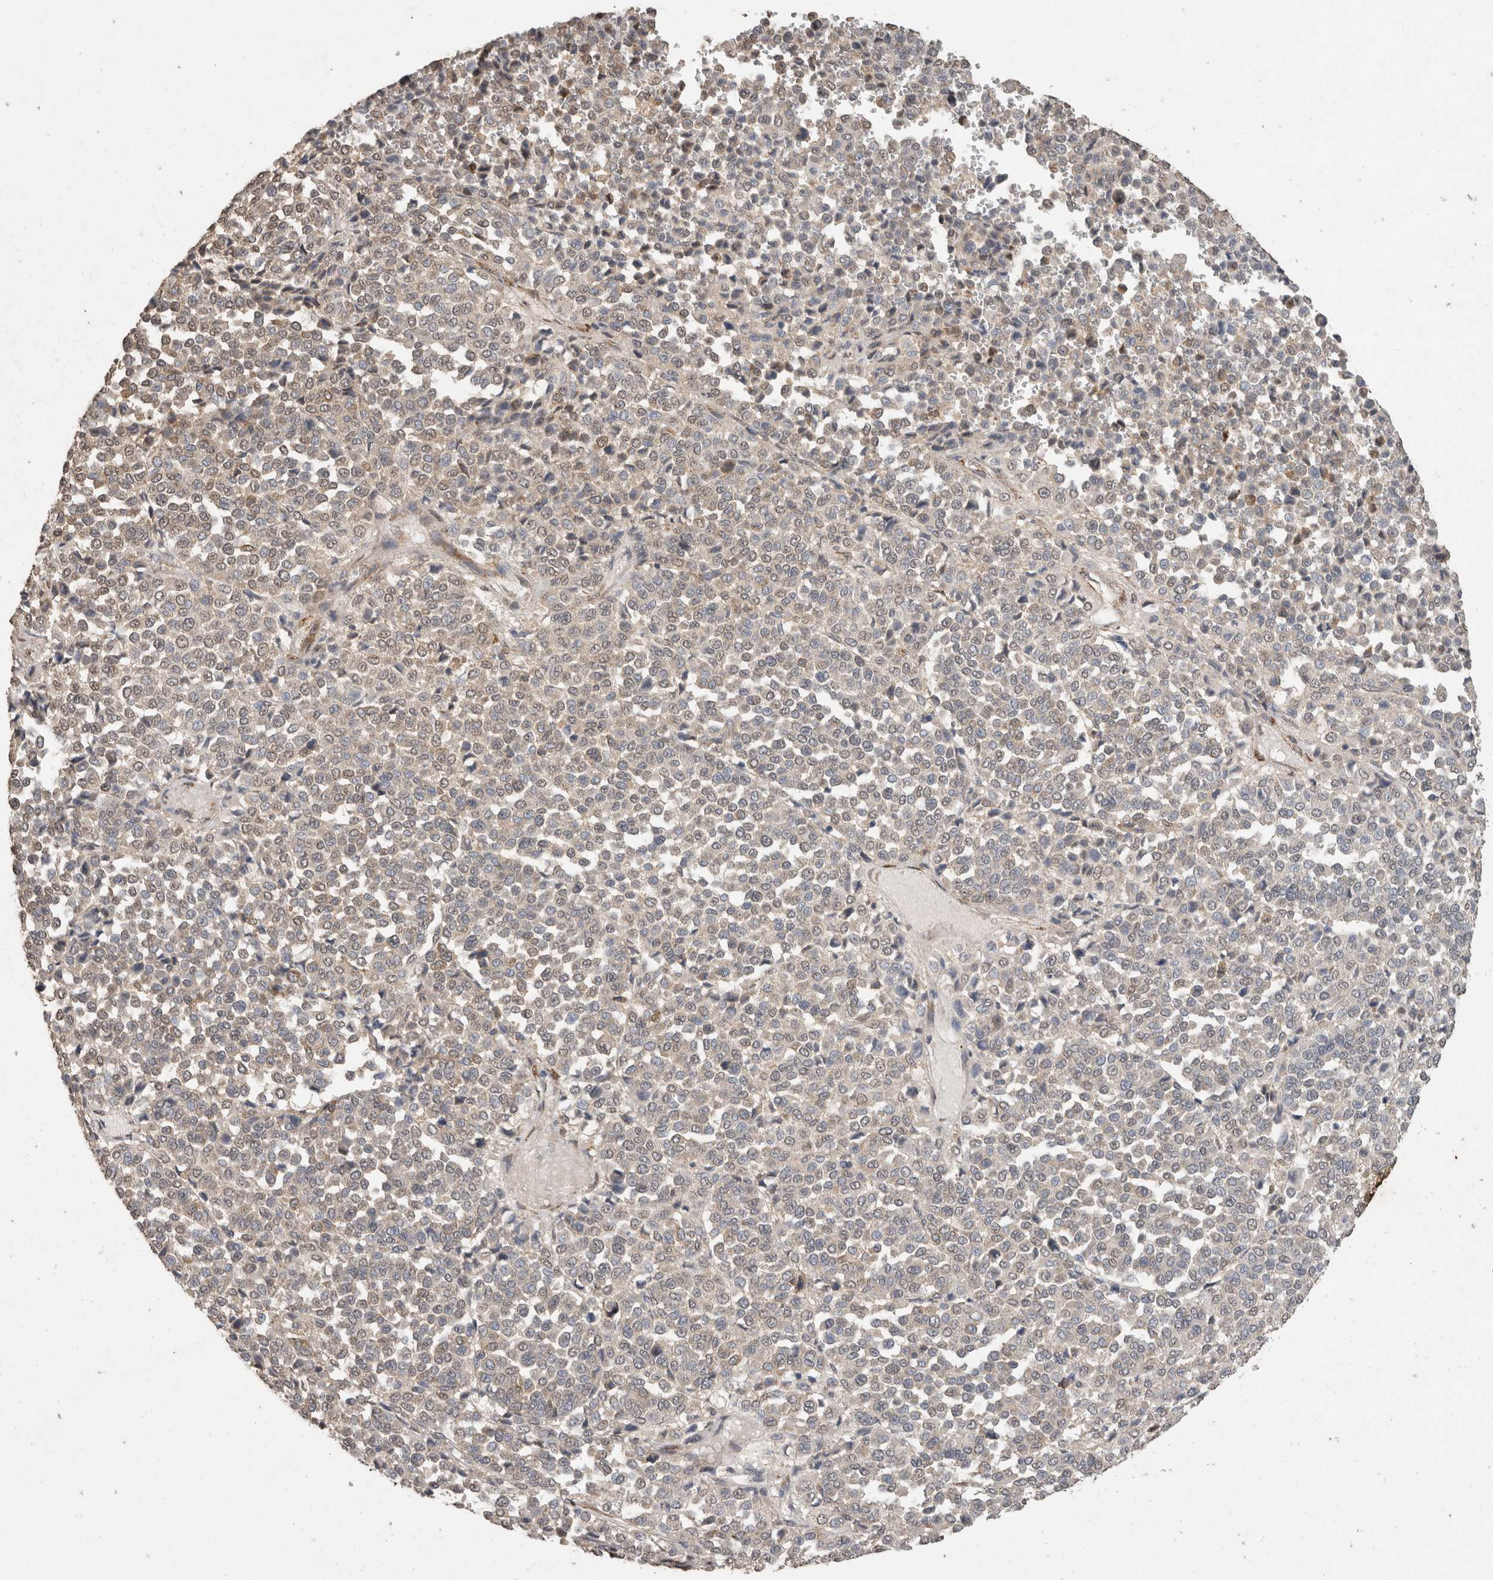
{"staining": {"intensity": "weak", "quantity": "<25%", "location": "cytoplasmic/membranous"}, "tissue": "melanoma", "cell_type": "Tumor cells", "image_type": "cancer", "snomed": [{"axis": "morphology", "description": "Malignant melanoma, Metastatic site"}, {"axis": "topography", "description": "Pancreas"}], "caption": "Immunohistochemistry (IHC) image of neoplastic tissue: malignant melanoma (metastatic site) stained with DAB displays no significant protein positivity in tumor cells.", "gene": "C1QTNF5", "patient": {"sex": "female", "age": 30}}